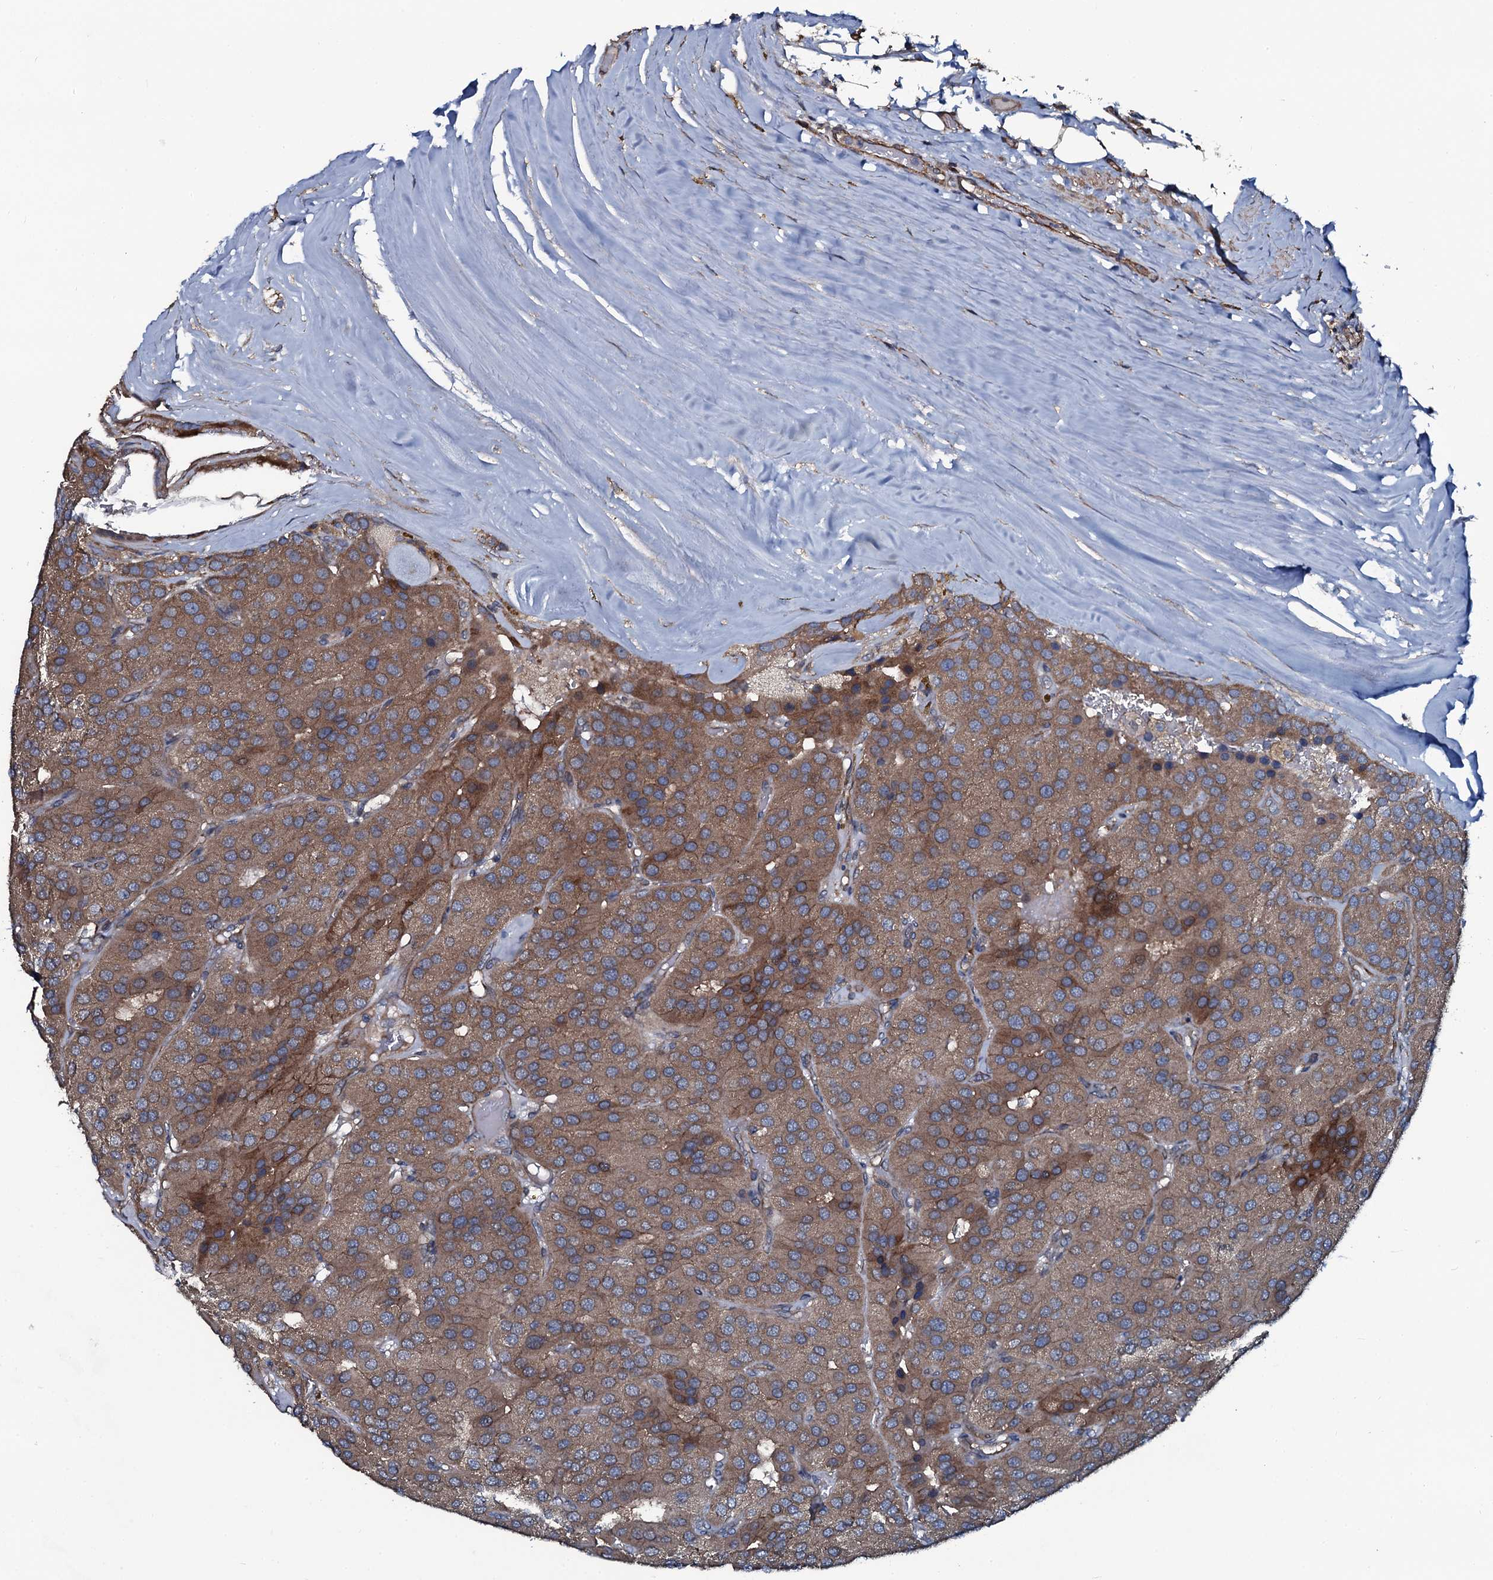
{"staining": {"intensity": "moderate", "quantity": "25%-75%", "location": "cytoplasmic/membranous"}, "tissue": "parathyroid gland", "cell_type": "Glandular cells", "image_type": "normal", "snomed": [{"axis": "morphology", "description": "Normal tissue, NOS"}, {"axis": "morphology", "description": "Adenoma, NOS"}, {"axis": "topography", "description": "Parathyroid gland"}], "caption": "This image demonstrates IHC staining of benign human parathyroid gland, with medium moderate cytoplasmic/membranous positivity in approximately 25%-75% of glandular cells.", "gene": "USPL1", "patient": {"sex": "female", "age": 86}}